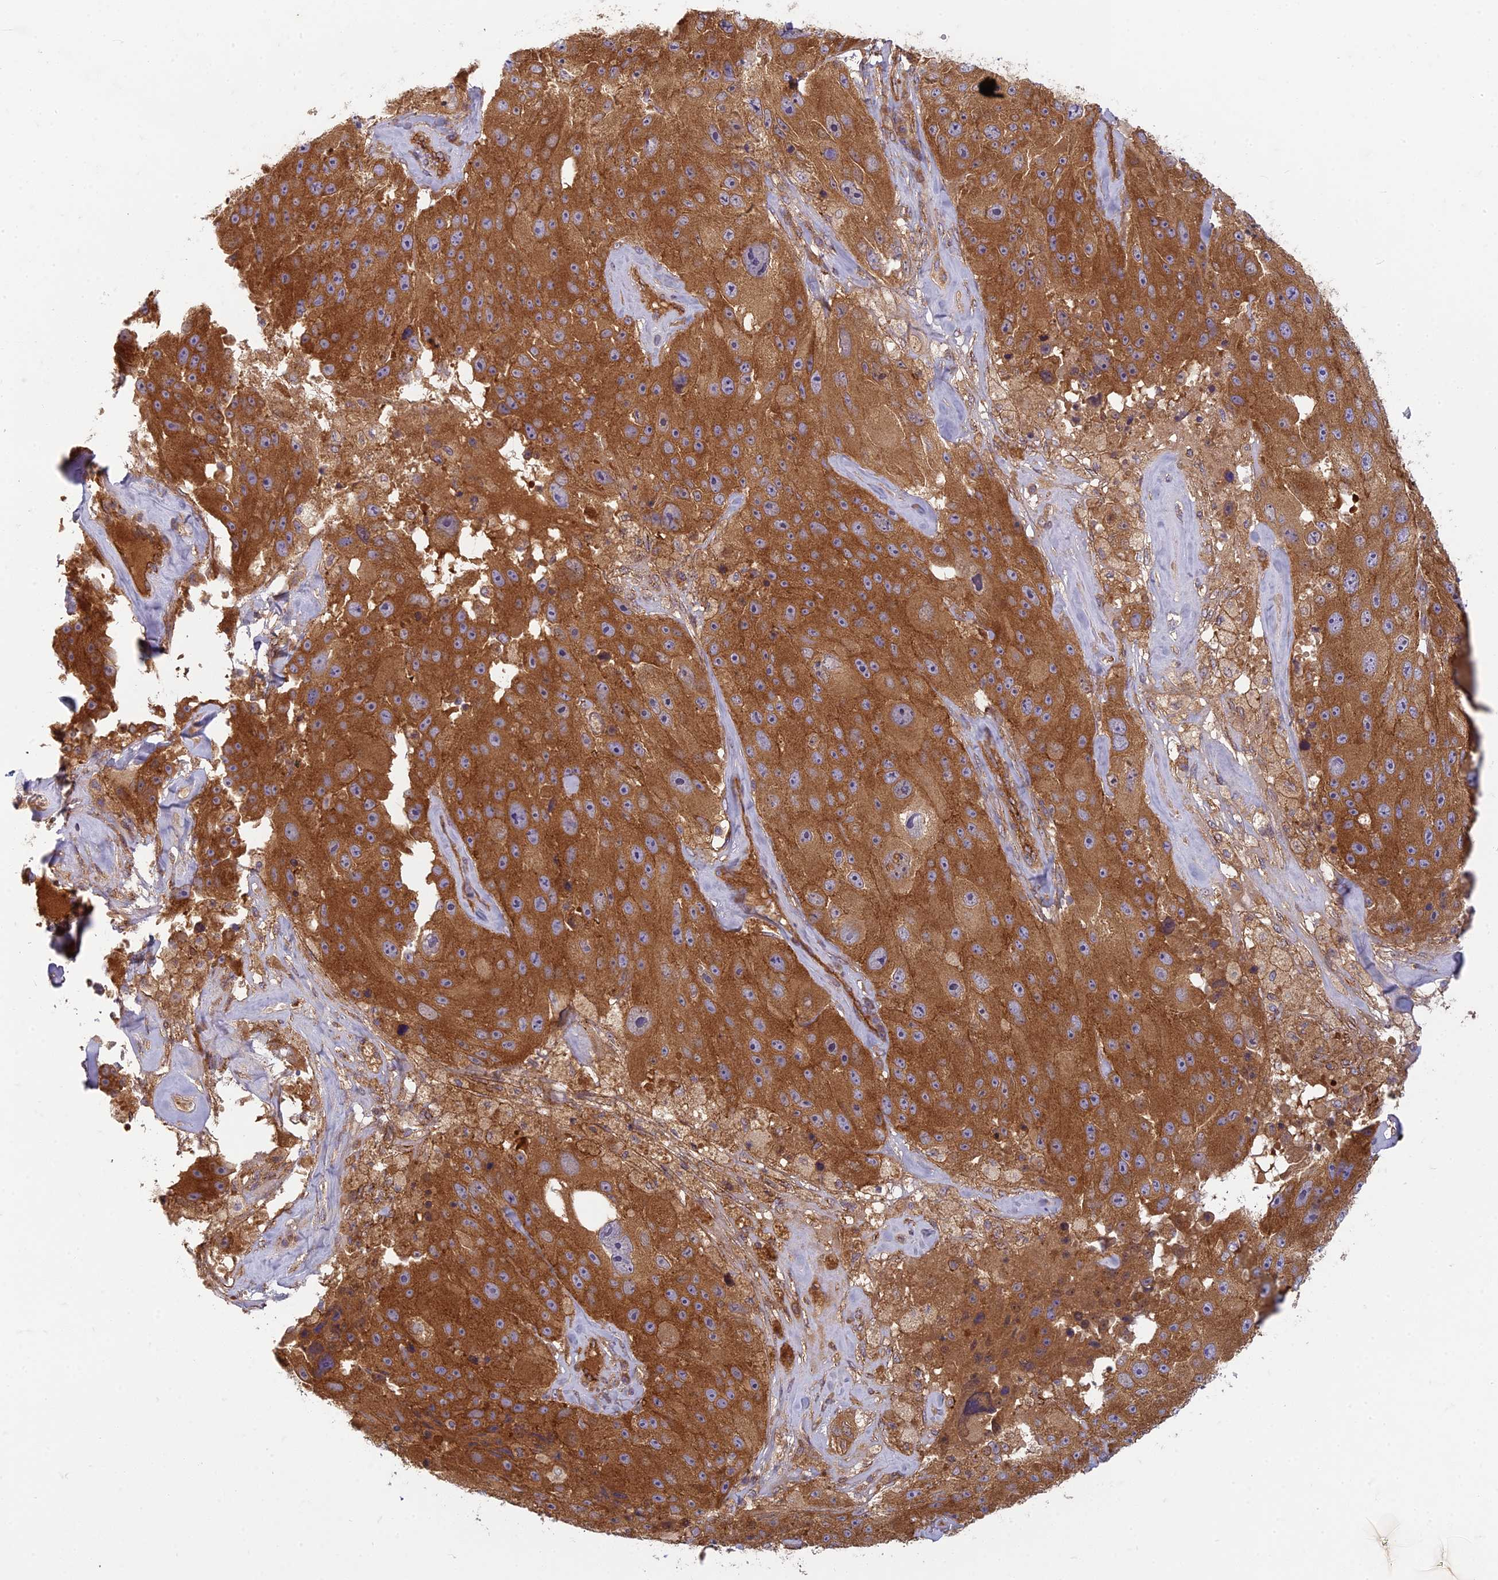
{"staining": {"intensity": "strong", "quantity": ">75%", "location": "cytoplasmic/membranous"}, "tissue": "melanoma", "cell_type": "Tumor cells", "image_type": "cancer", "snomed": [{"axis": "morphology", "description": "Malignant melanoma, Metastatic site"}, {"axis": "topography", "description": "Lymph node"}], "caption": "Malignant melanoma (metastatic site) stained for a protein (brown) demonstrates strong cytoplasmic/membranous positive staining in about >75% of tumor cells.", "gene": "TCF25", "patient": {"sex": "male", "age": 62}}